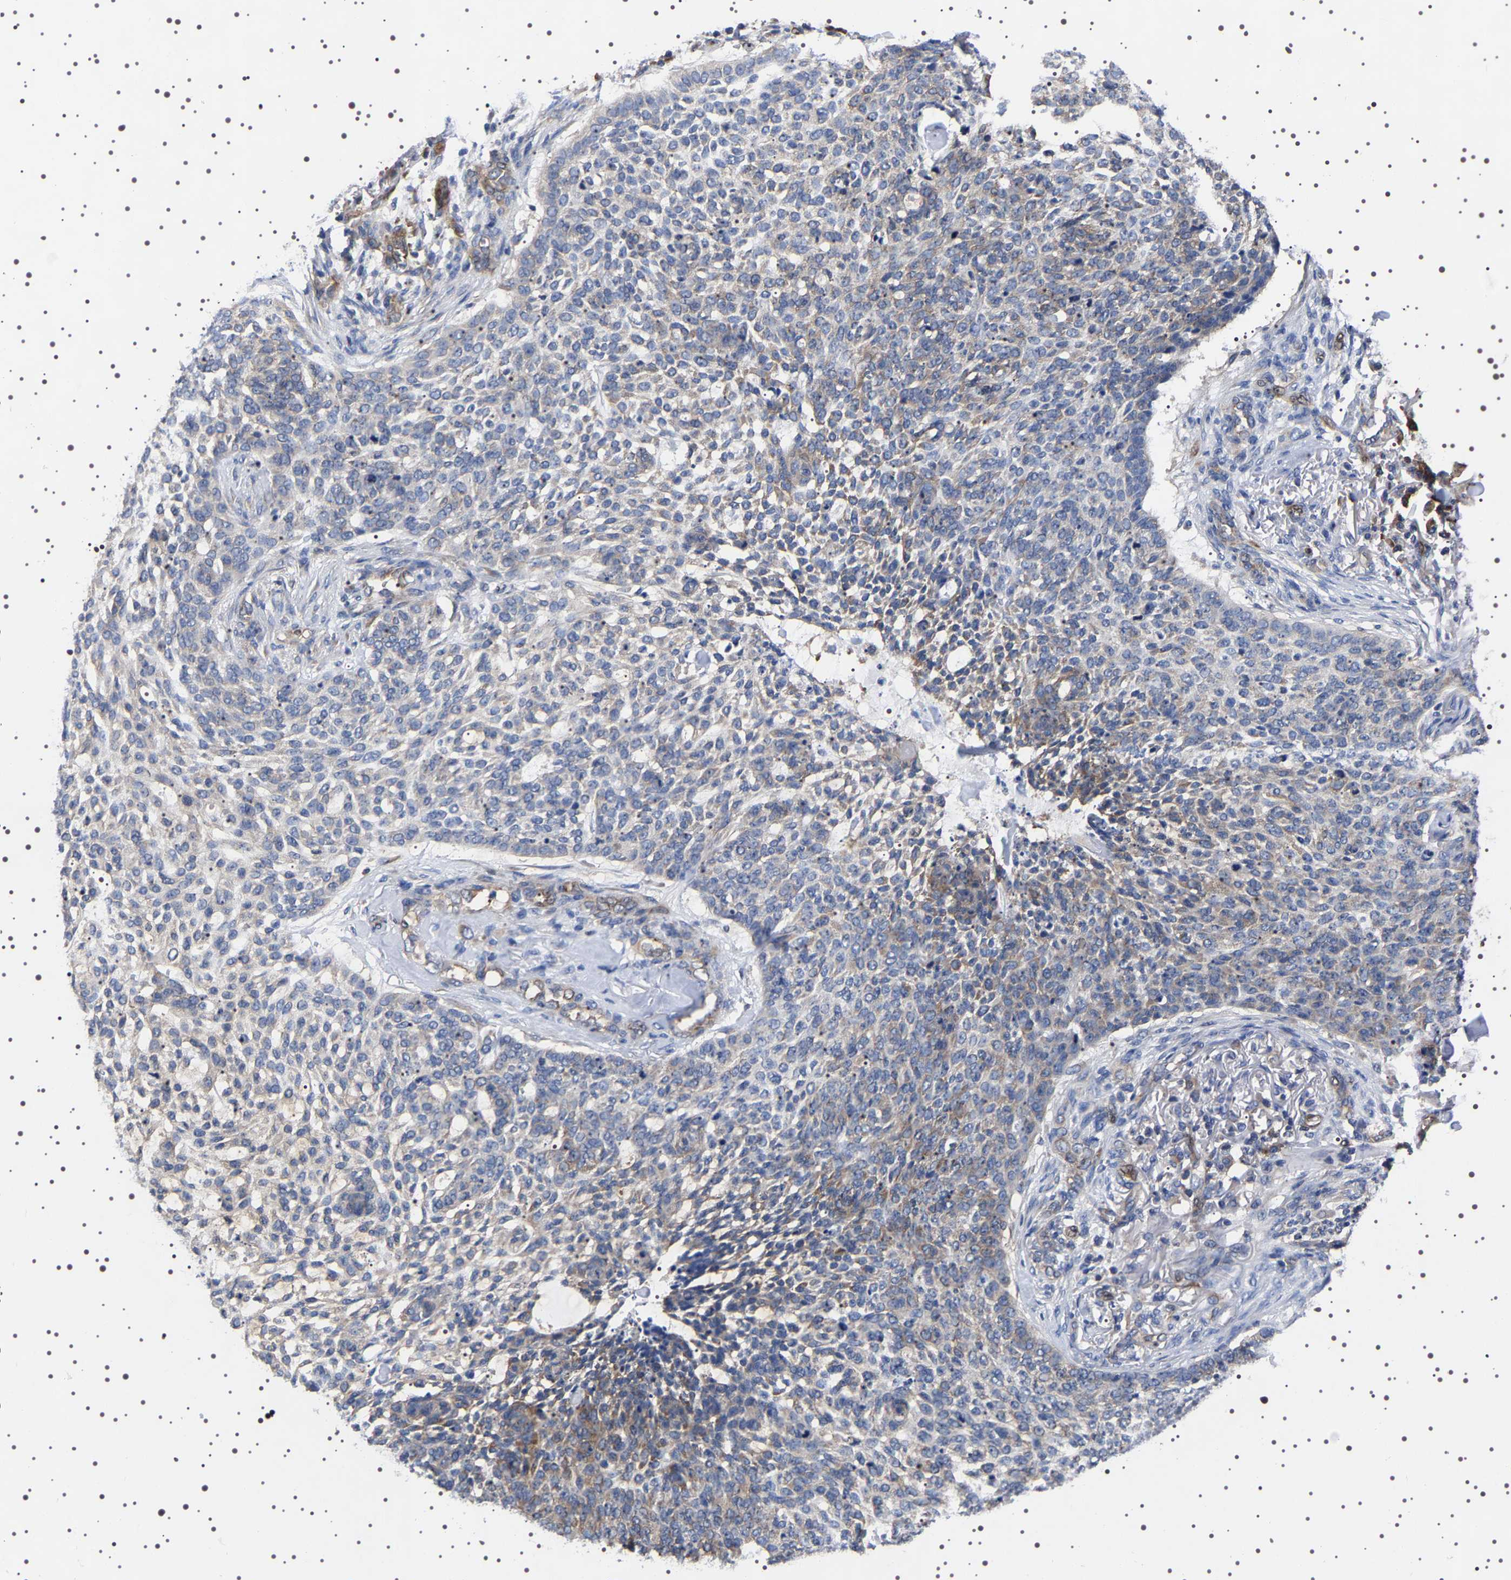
{"staining": {"intensity": "weak", "quantity": "25%-75%", "location": "cytoplasmic/membranous"}, "tissue": "skin cancer", "cell_type": "Tumor cells", "image_type": "cancer", "snomed": [{"axis": "morphology", "description": "Basal cell carcinoma"}, {"axis": "topography", "description": "Skin"}], "caption": "About 25%-75% of tumor cells in skin basal cell carcinoma demonstrate weak cytoplasmic/membranous protein positivity as visualized by brown immunohistochemical staining.", "gene": "DARS1", "patient": {"sex": "female", "age": 64}}